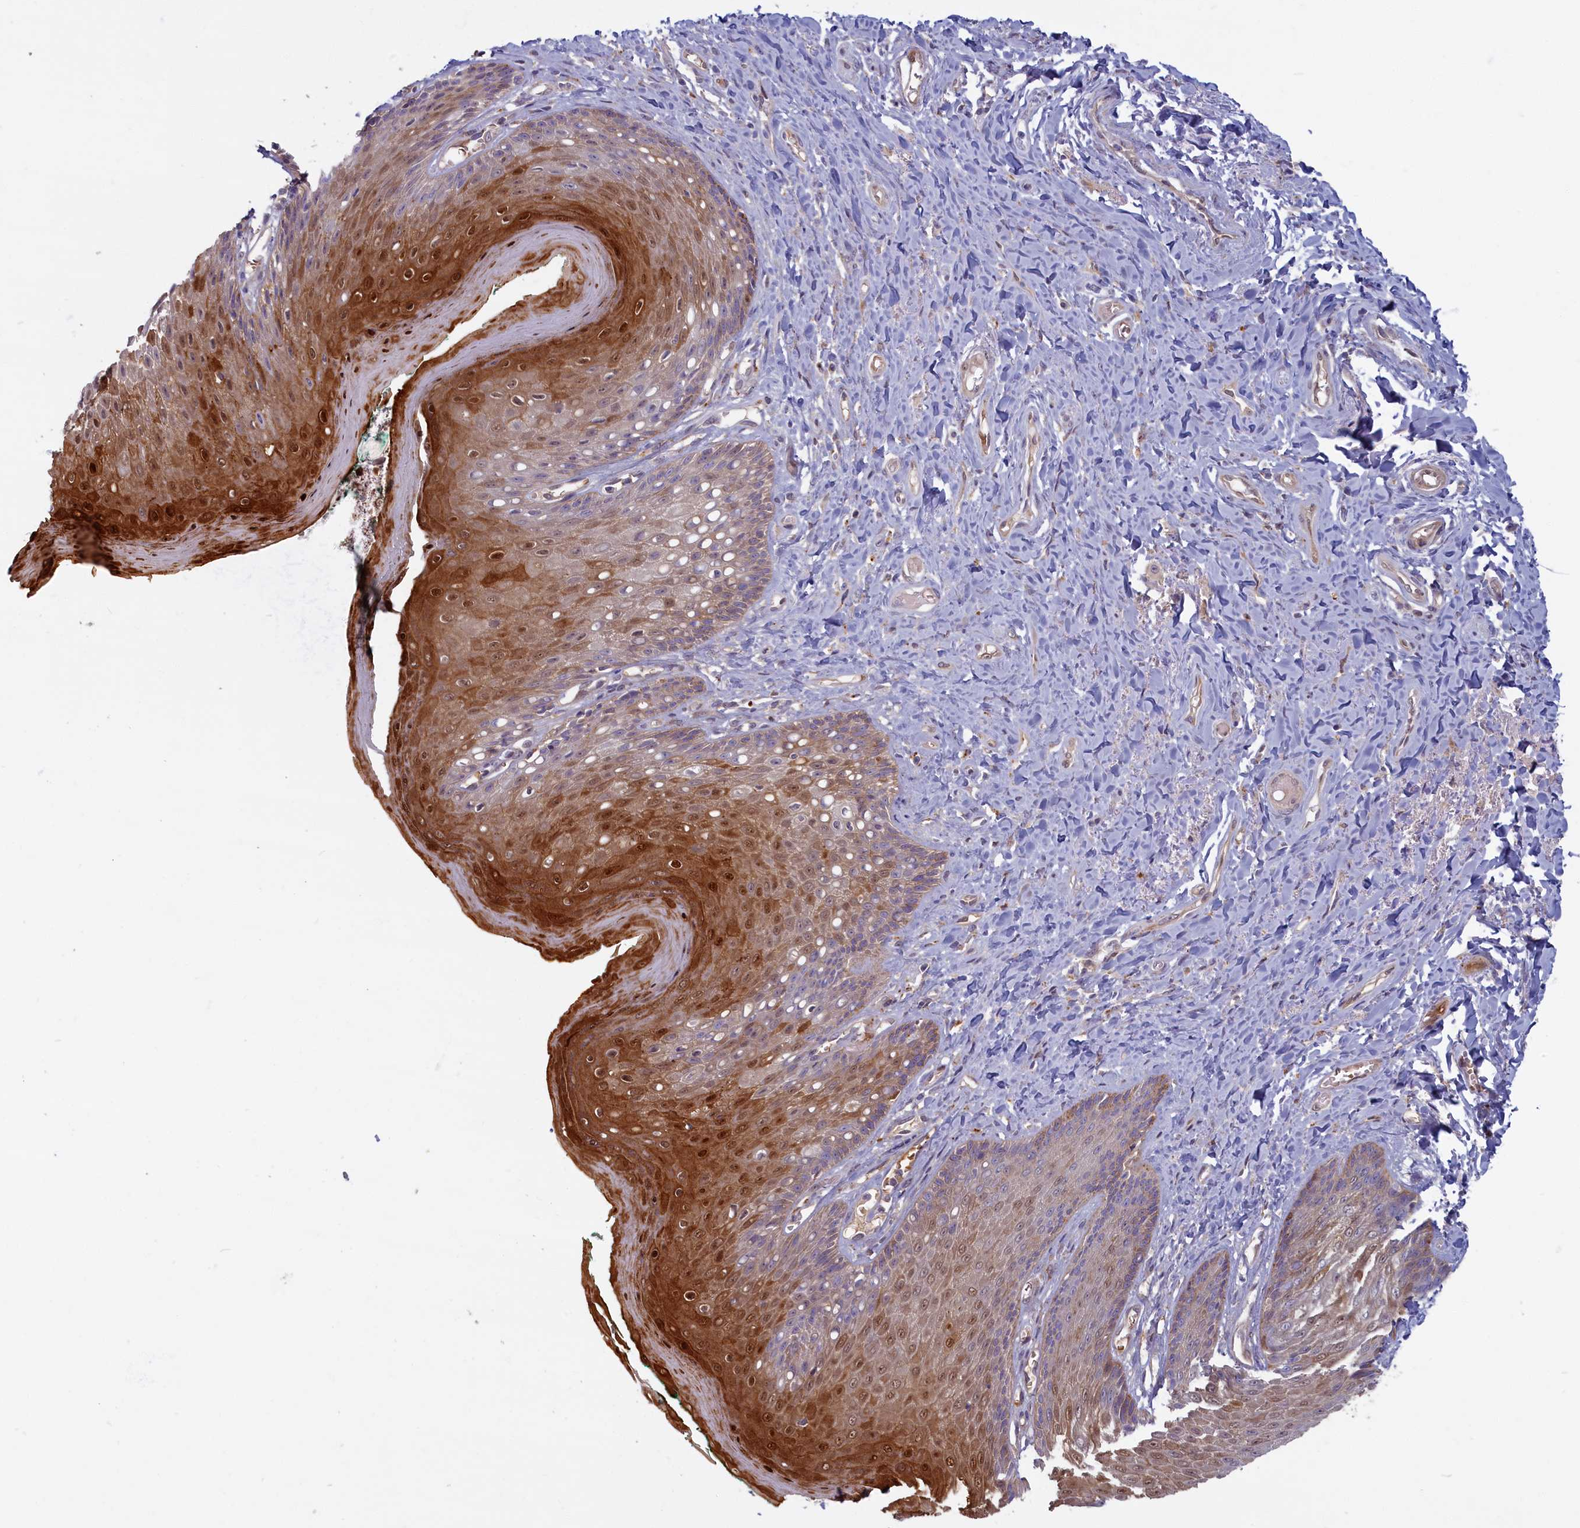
{"staining": {"intensity": "strong", "quantity": "25%-75%", "location": "cytoplasmic/membranous,nuclear"}, "tissue": "skin", "cell_type": "Epidermal cells", "image_type": "normal", "snomed": [{"axis": "morphology", "description": "Normal tissue, NOS"}, {"axis": "topography", "description": "Anal"}], "caption": "A histopathology image showing strong cytoplasmic/membranous,nuclear staining in approximately 25%-75% of epidermal cells in normal skin, as visualized by brown immunohistochemical staining.", "gene": "FCSK", "patient": {"sex": "male", "age": 78}}